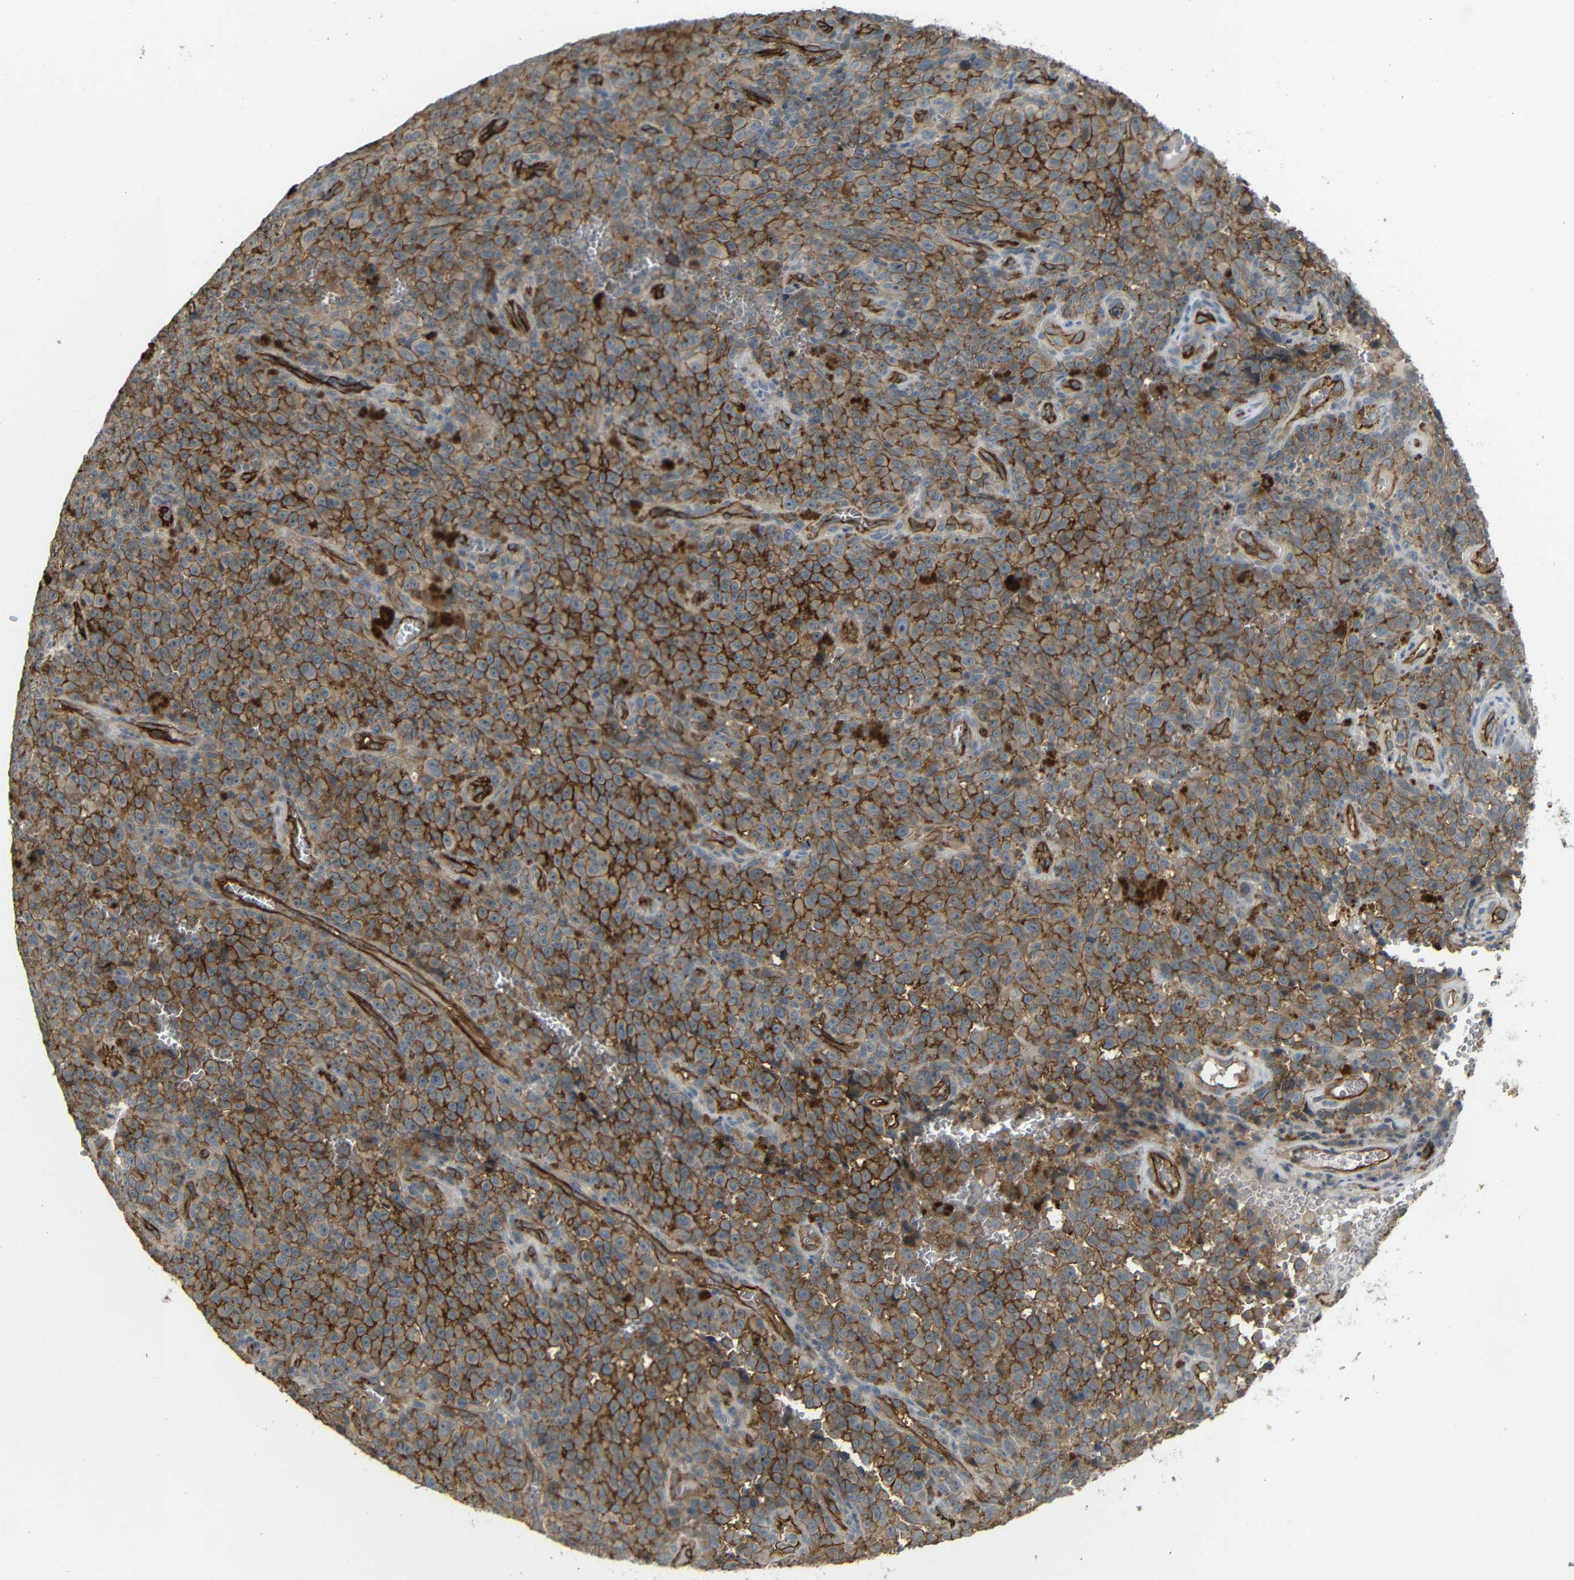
{"staining": {"intensity": "strong", "quantity": ">75%", "location": "cytoplasmic/membranous"}, "tissue": "melanoma", "cell_type": "Tumor cells", "image_type": "cancer", "snomed": [{"axis": "morphology", "description": "Malignant melanoma, NOS"}, {"axis": "topography", "description": "Skin"}], "caption": "Approximately >75% of tumor cells in human melanoma demonstrate strong cytoplasmic/membranous protein staining as visualized by brown immunohistochemical staining.", "gene": "RELL1", "patient": {"sex": "female", "age": 82}}